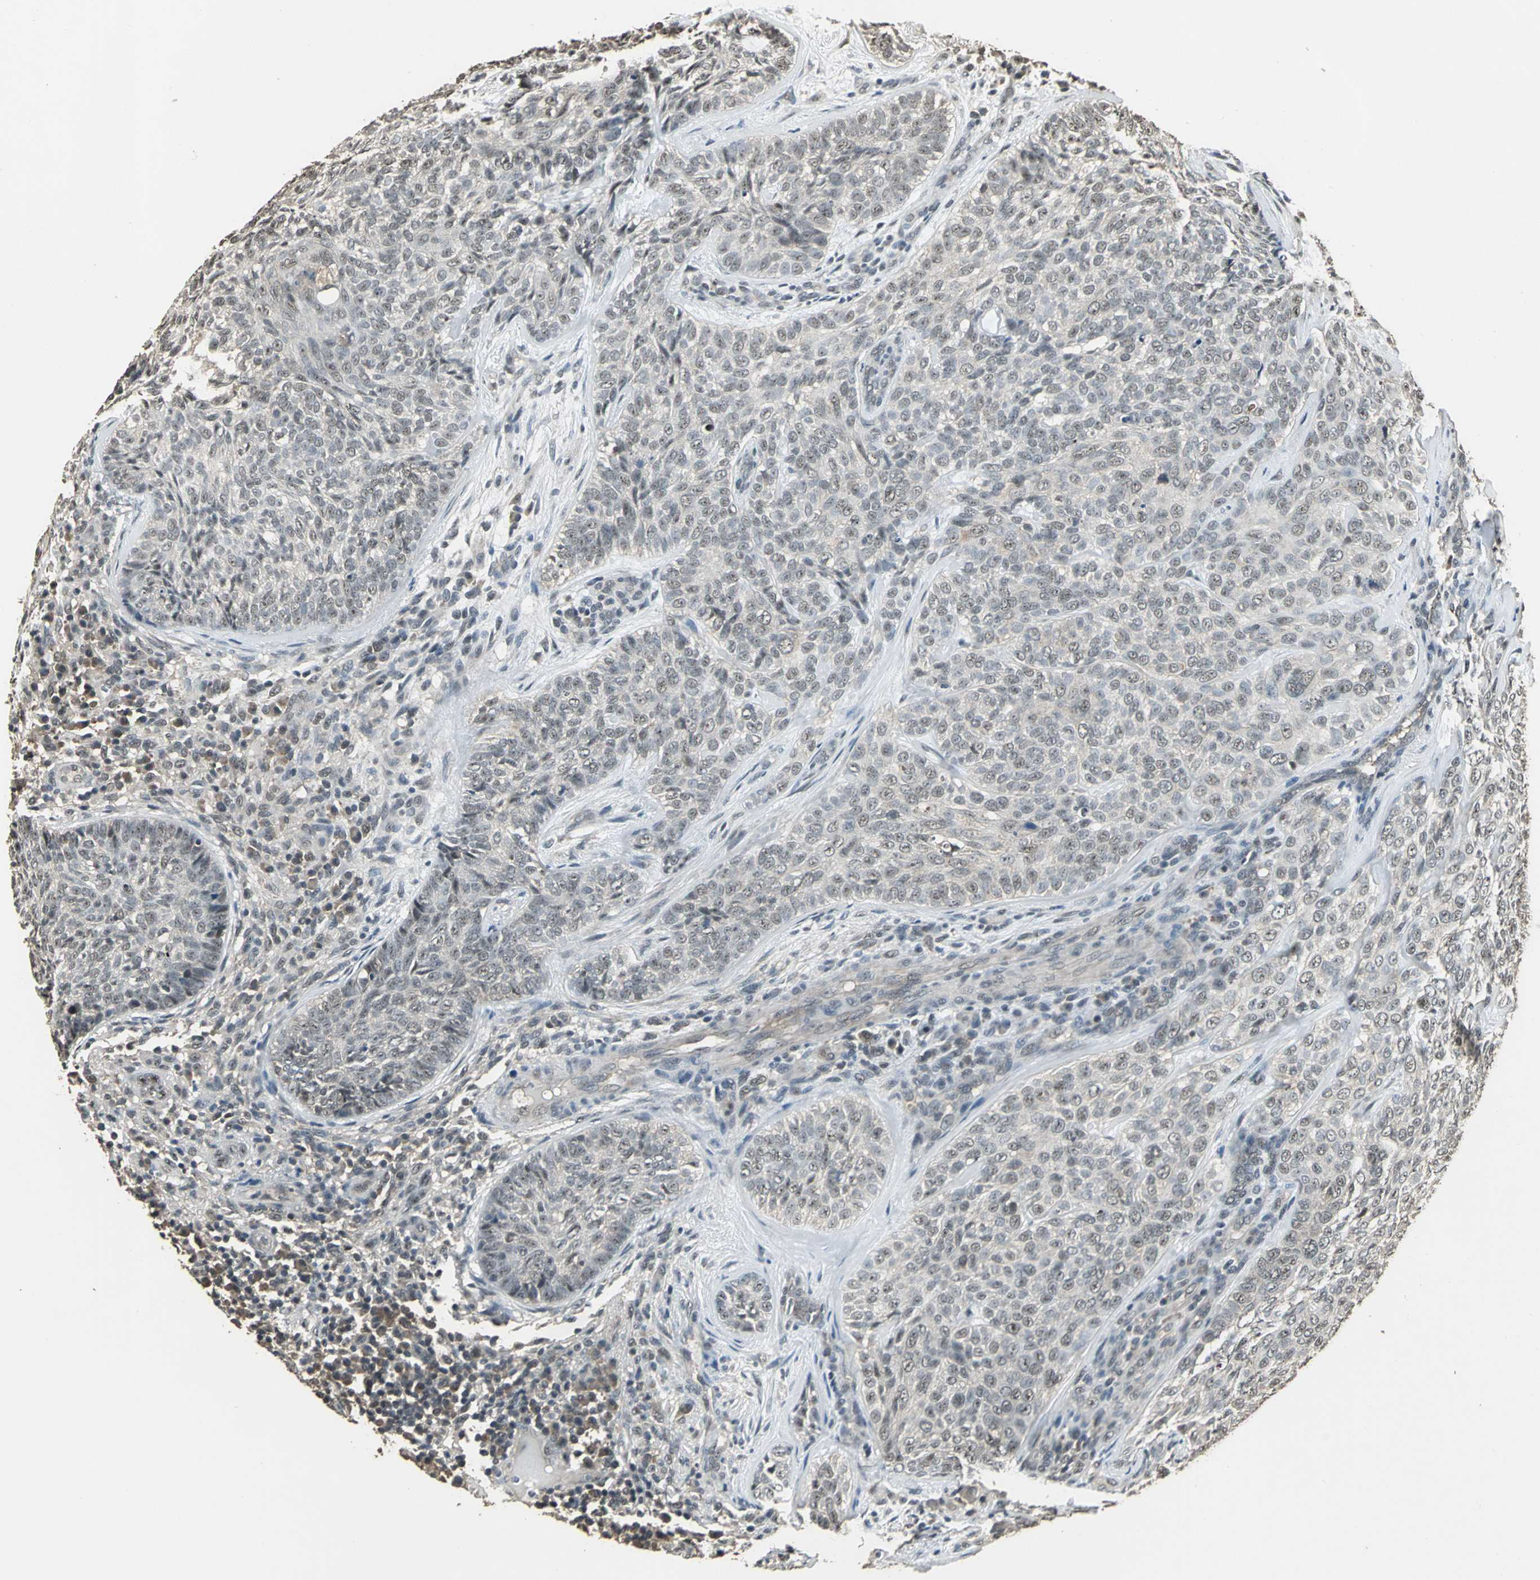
{"staining": {"intensity": "negative", "quantity": "none", "location": "none"}, "tissue": "skin cancer", "cell_type": "Tumor cells", "image_type": "cancer", "snomed": [{"axis": "morphology", "description": "Basal cell carcinoma"}, {"axis": "topography", "description": "Skin"}], "caption": "This photomicrograph is of skin basal cell carcinoma stained with immunohistochemistry (IHC) to label a protein in brown with the nuclei are counter-stained blue. There is no staining in tumor cells.", "gene": "UCHL5", "patient": {"sex": "male", "age": 72}}